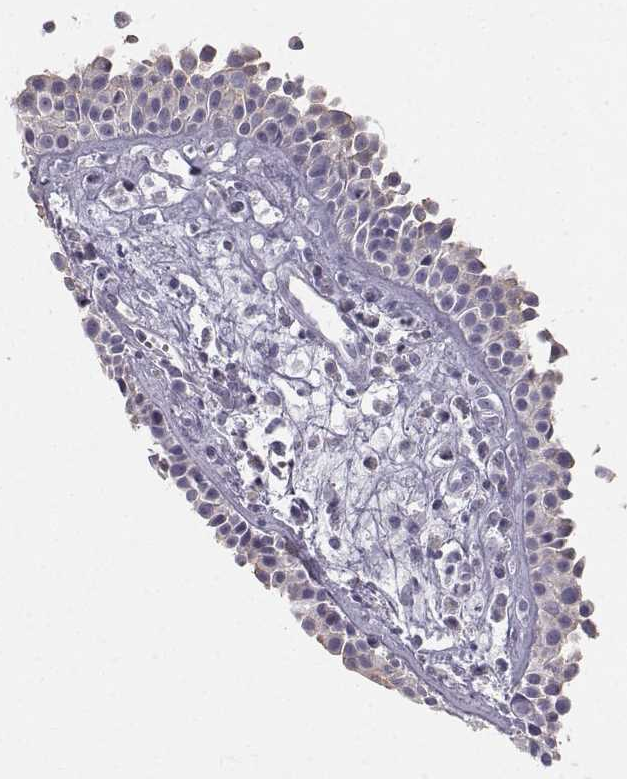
{"staining": {"intensity": "negative", "quantity": "none", "location": "none"}, "tissue": "nasopharynx", "cell_type": "Respiratory epithelial cells", "image_type": "normal", "snomed": [{"axis": "morphology", "description": "Normal tissue, NOS"}, {"axis": "topography", "description": "Nasopharynx"}], "caption": "This is a histopathology image of immunohistochemistry (IHC) staining of benign nasopharynx, which shows no expression in respiratory epithelial cells. (Brightfield microscopy of DAB IHC at high magnification).", "gene": "ZNF185", "patient": {"sex": "male", "age": 83}}